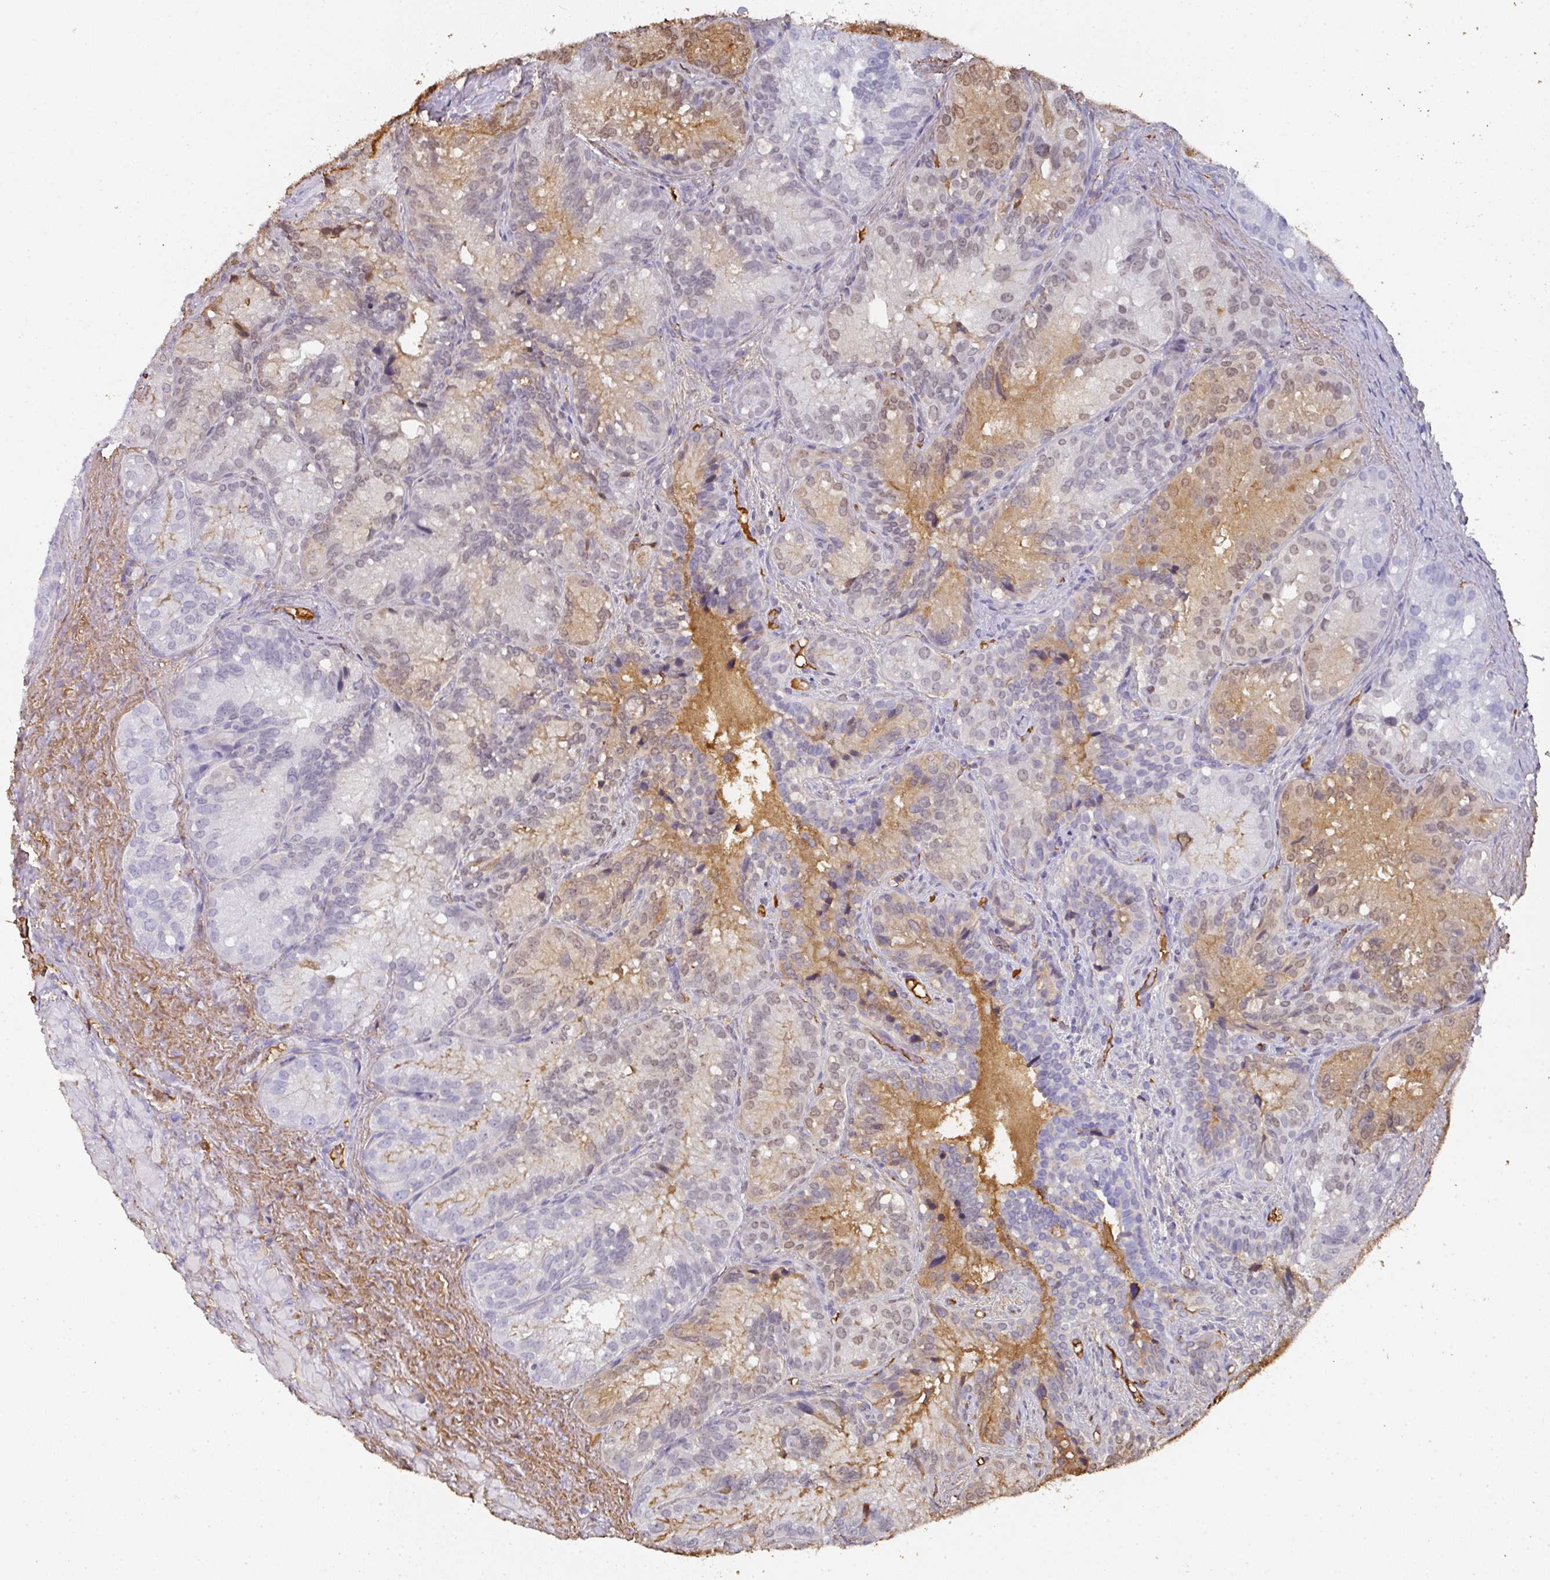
{"staining": {"intensity": "weak", "quantity": "<25%", "location": "nuclear"}, "tissue": "seminal vesicle", "cell_type": "Glandular cells", "image_type": "normal", "snomed": [{"axis": "morphology", "description": "Normal tissue, NOS"}, {"axis": "topography", "description": "Seminal veicle"}], "caption": "This is an IHC image of benign human seminal vesicle. There is no staining in glandular cells.", "gene": "ALB", "patient": {"sex": "male", "age": 69}}